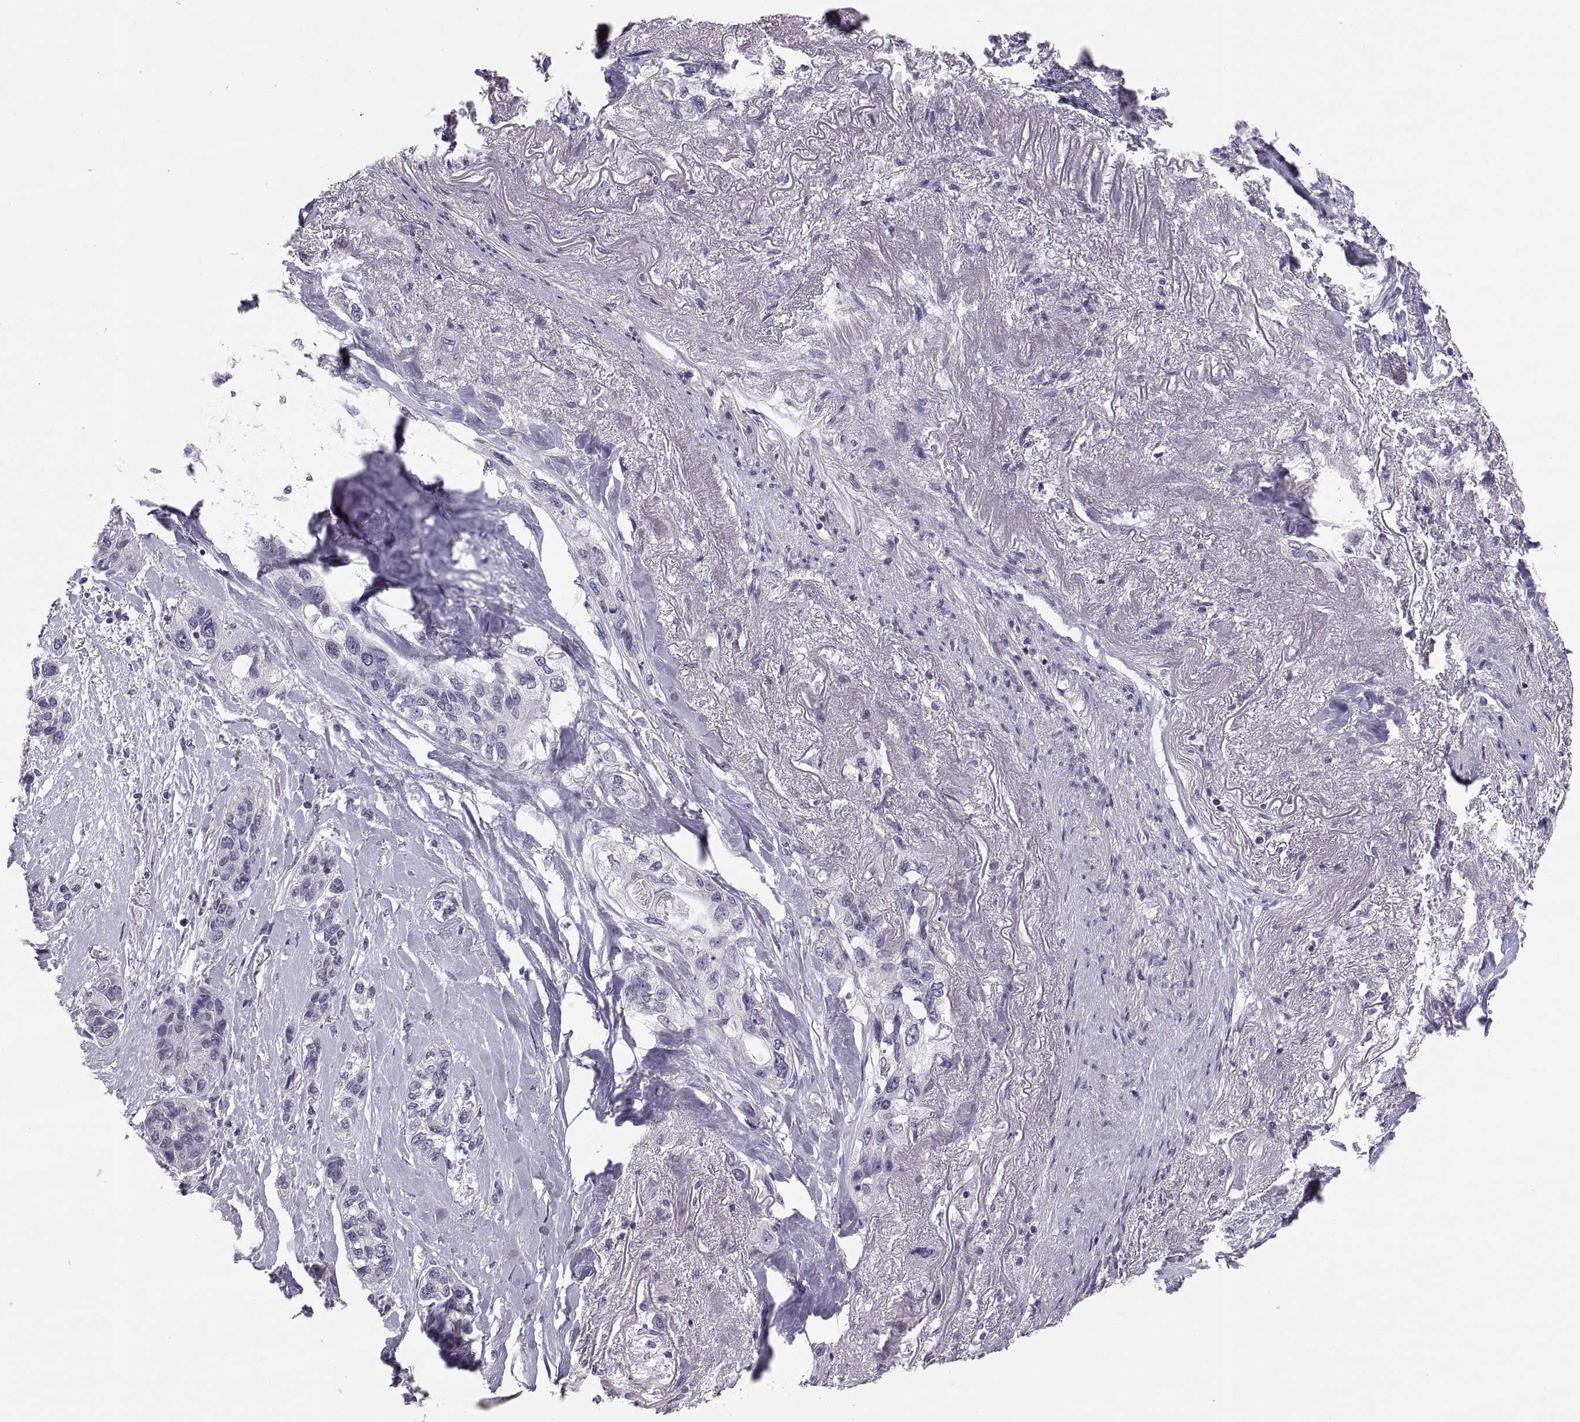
{"staining": {"intensity": "negative", "quantity": "none", "location": "none"}, "tissue": "lung cancer", "cell_type": "Tumor cells", "image_type": "cancer", "snomed": [{"axis": "morphology", "description": "Squamous cell carcinoma, NOS"}, {"axis": "topography", "description": "Lung"}], "caption": "Immunohistochemistry of human lung cancer (squamous cell carcinoma) demonstrates no staining in tumor cells.", "gene": "PTN", "patient": {"sex": "female", "age": 70}}